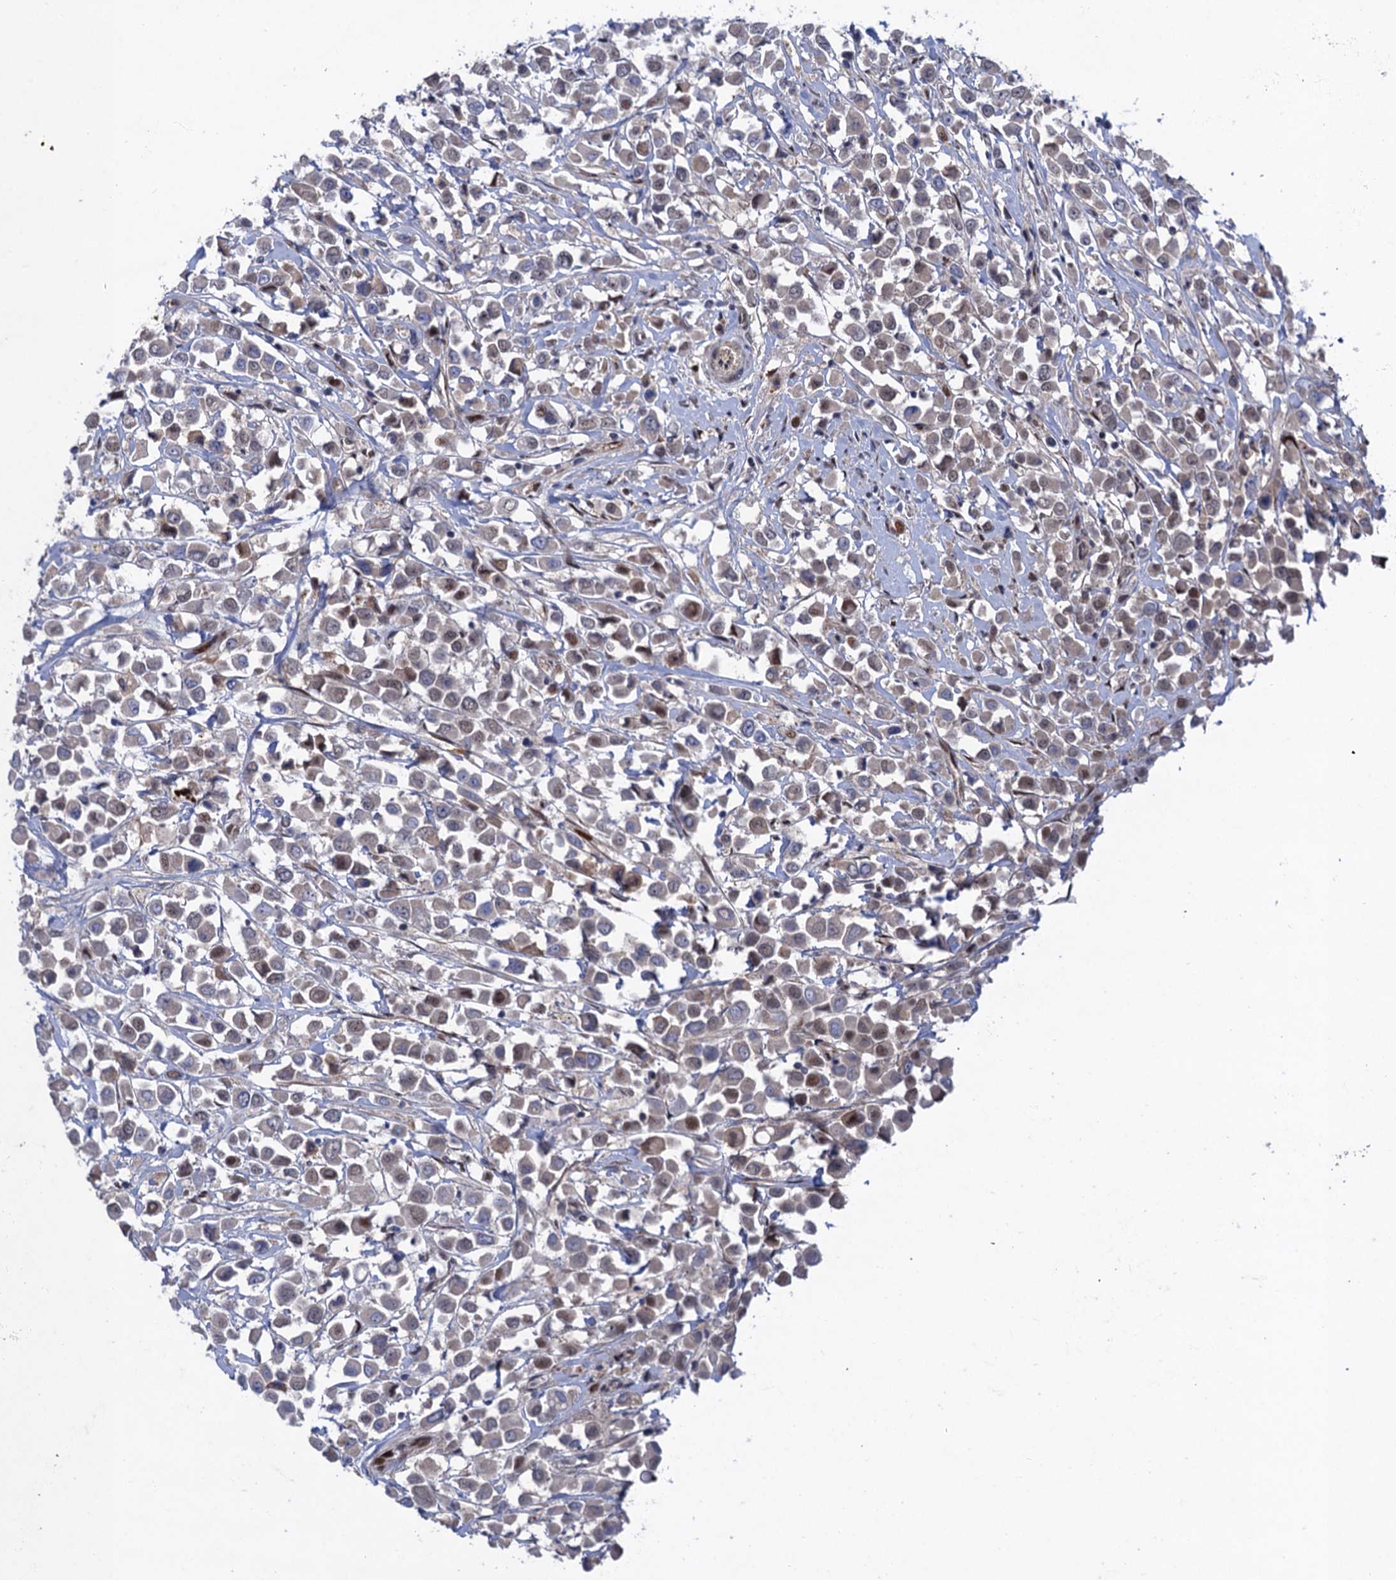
{"staining": {"intensity": "weak", "quantity": "25%-75%", "location": "nuclear"}, "tissue": "breast cancer", "cell_type": "Tumor cells", "image_type": "cancer", "snomed": [{"axis": "morphology", "description": "Duct carcinoma"}, {"axis": "topography", "description": "Breast"}], "caption": "Immunohistochemistry (IHC) of invasive ductal carcinoma (breast) exhibits low levels of weak nuclear expression in about 25%-75% of tumor cells. Ihc stains the protein in brown and the nuclei are stained blue.", "gene": "NEK8", "patient": {"sex": "female", "age": 61}}